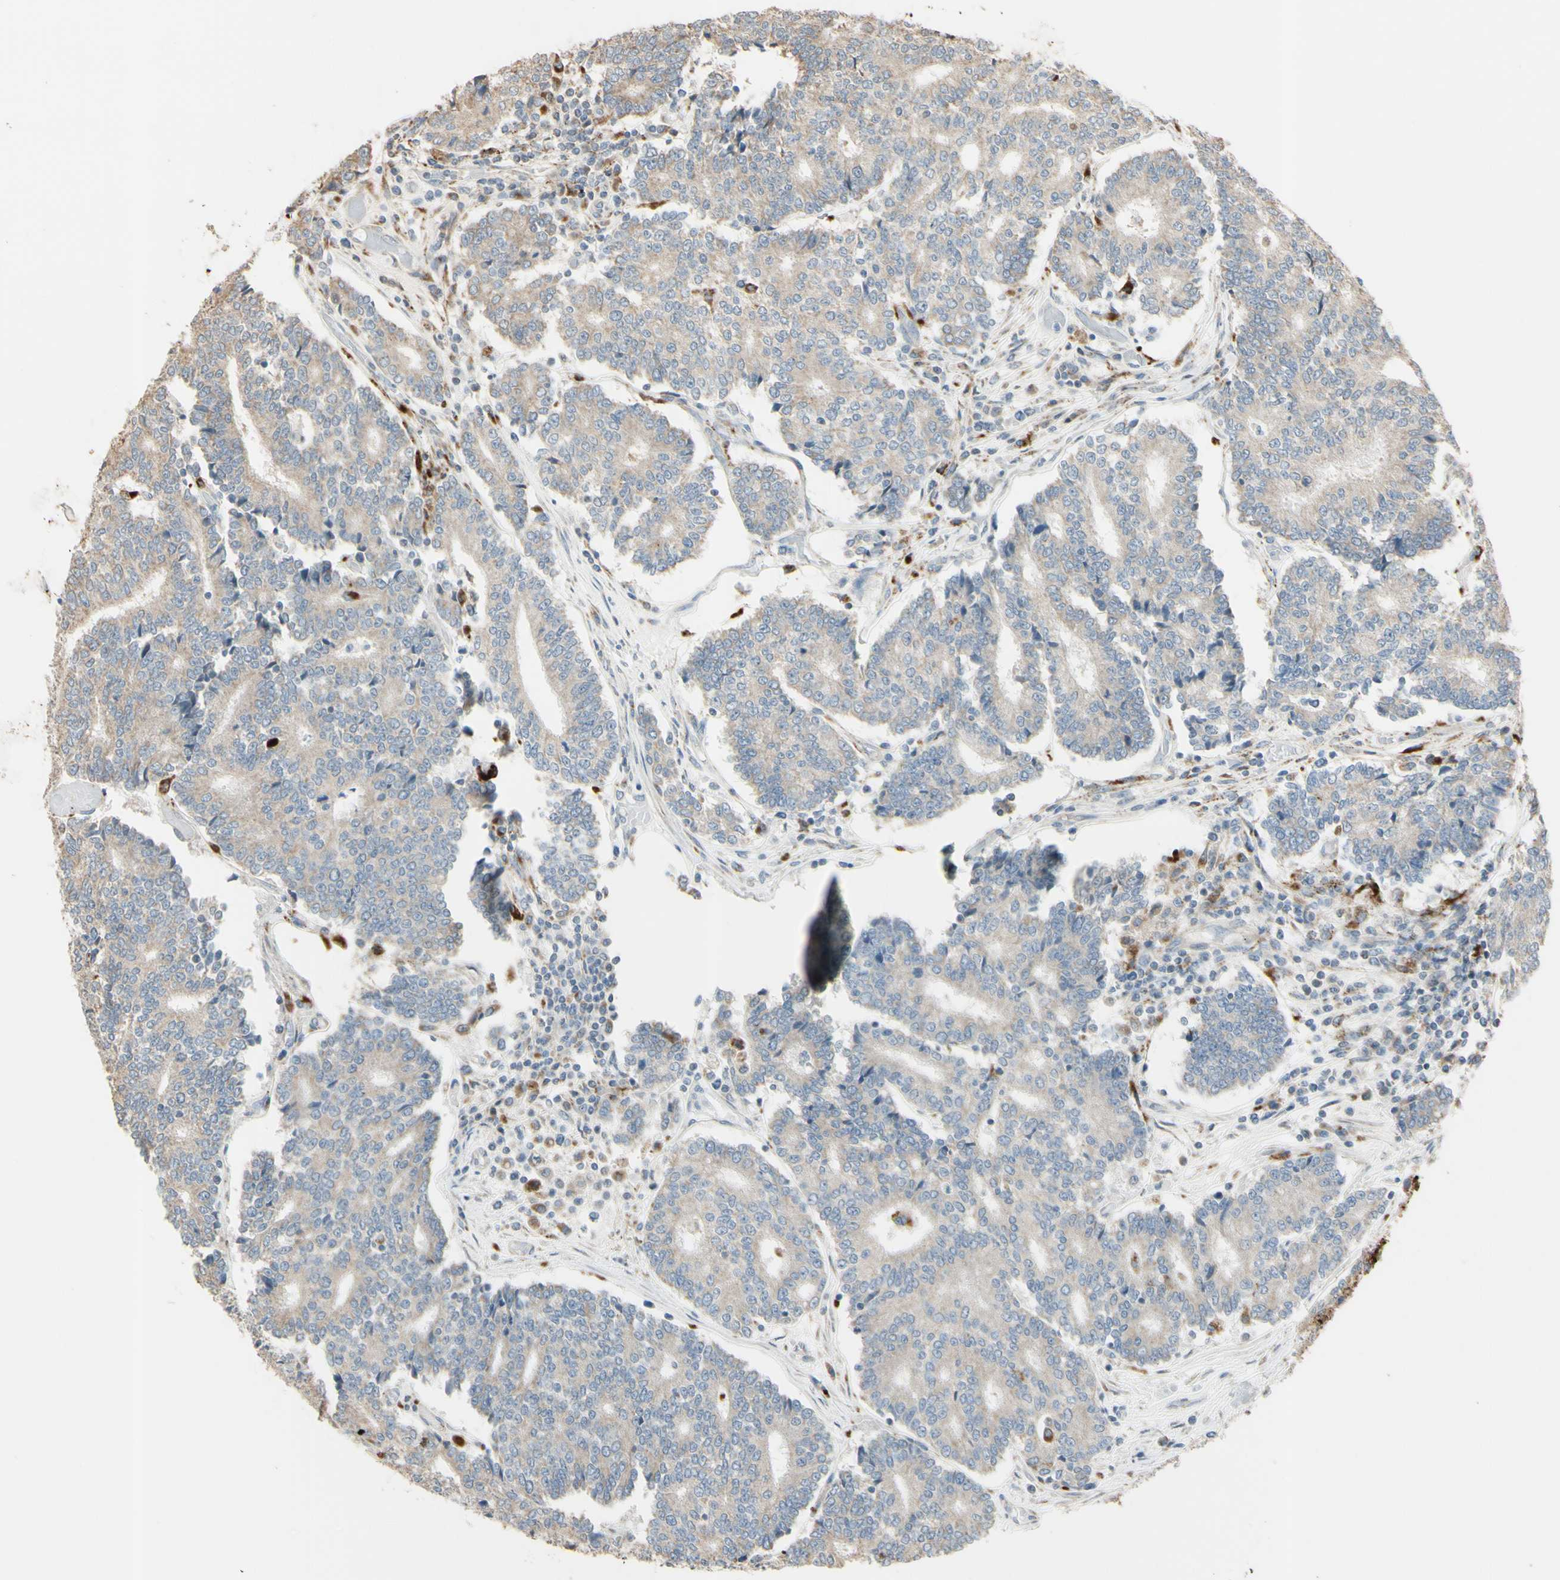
{"staining": {"intensity": "weak", "quantity": ">75%", "location": "cytoplasmic/membranous"}, "tissue": "prostate cancer", "cell_type": "Tumor cells", "image_type": "cancer", "snomed": [{"axis": "morphology", "description": "Normal tissue, NOS"}, {"axis": "morphology", "description": "Adenocarcinoma, High grade"}, {"axis": "topography", "description": "Prostate"}, {"axis": "topography", "description": "Seminal veicle"}], "caption": "Prostate cancer stained with a brown dye displays weak cytoplasmic/membranous positive staining in approximately >75% of tumor cells.", "gene": "ANGPTL1", "patient": {"sex": "male", "age": 55}}